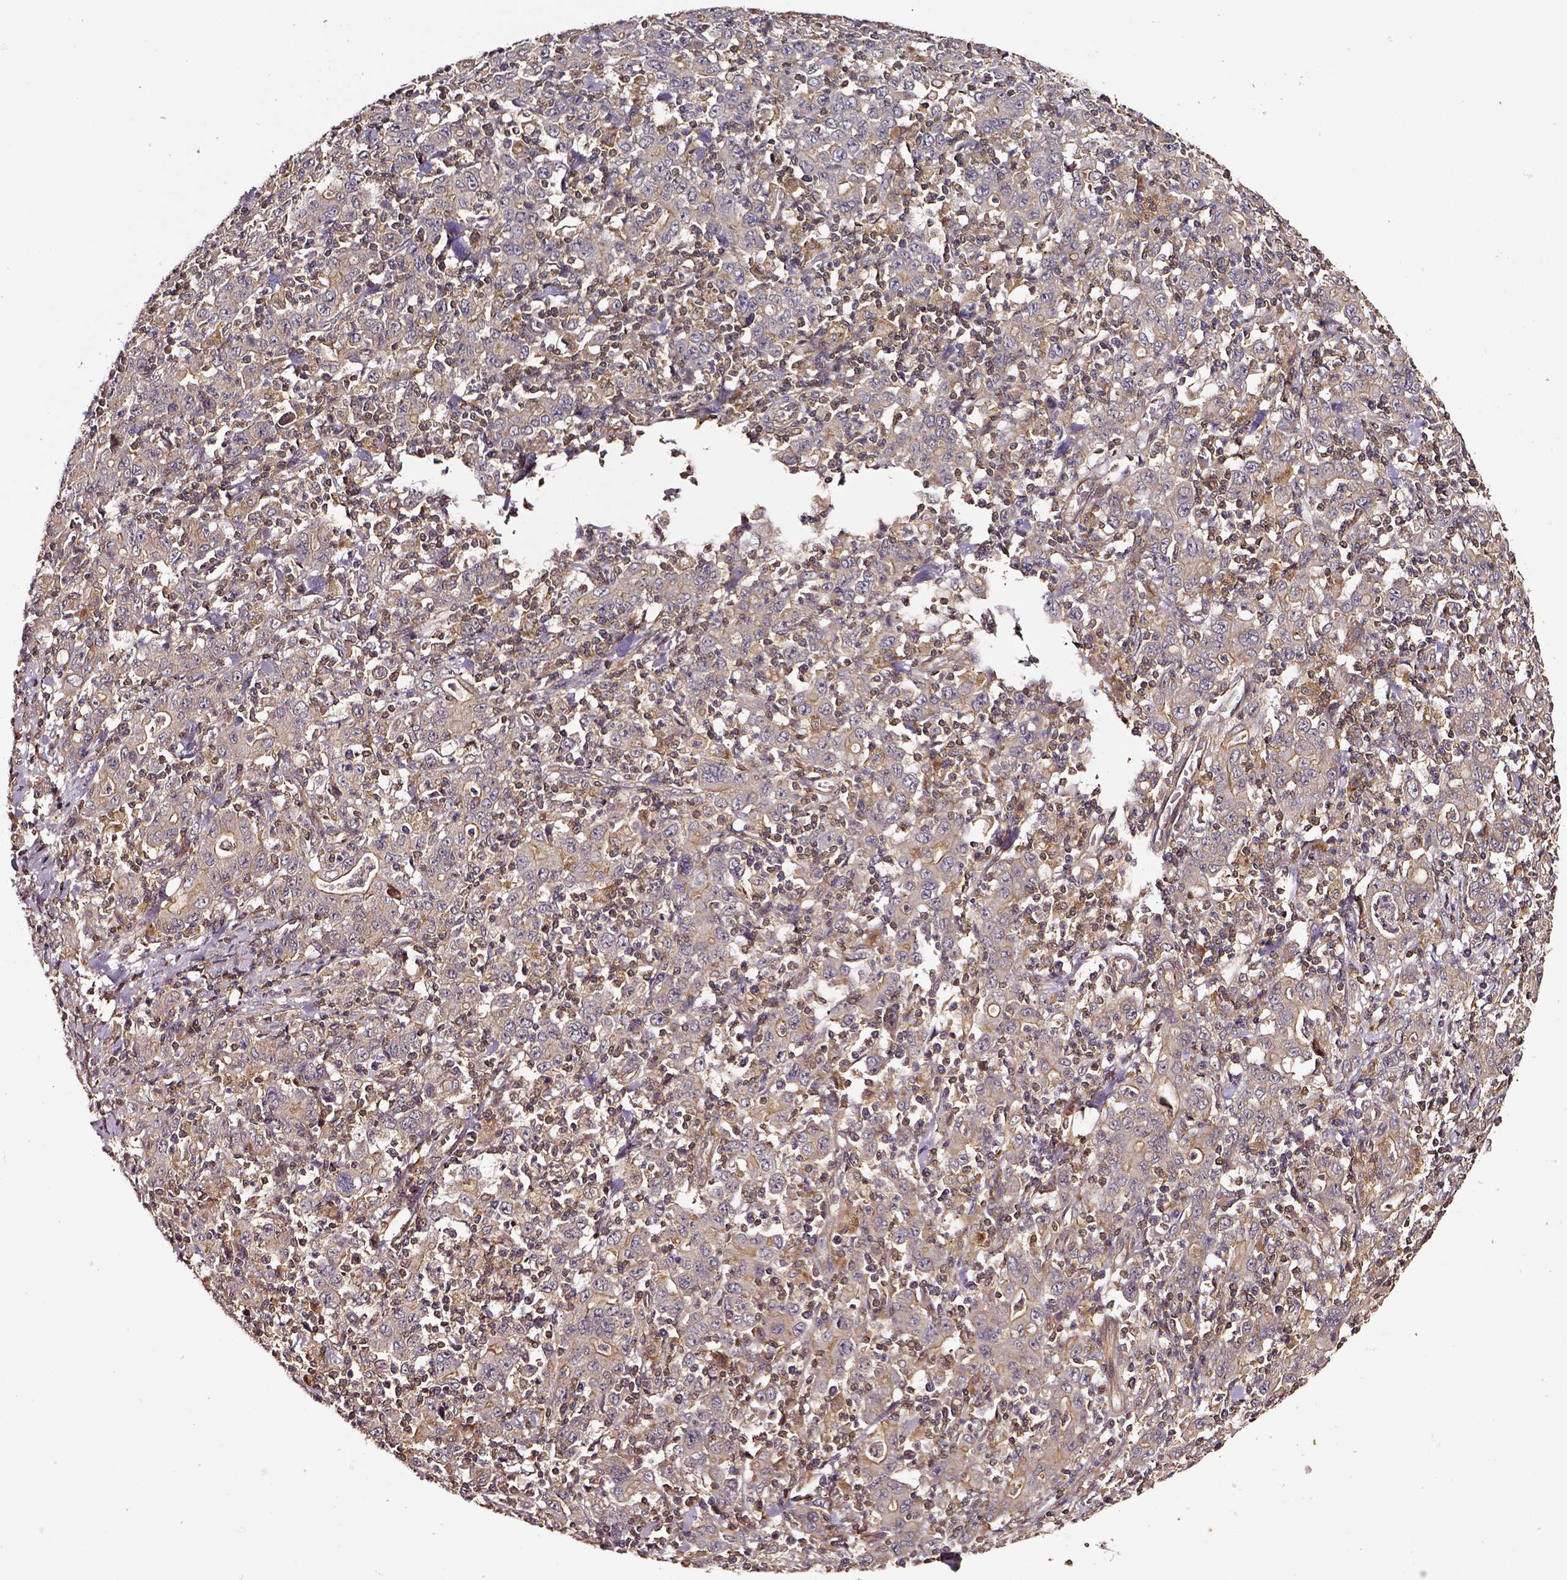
{"staining": {"intensity": "weak", "quantity": ">75%", "location": "cytoplasmic/membranous"}, "tissue": "stomach cancer", "cell_type": "Tumor cells", "image_type": "cancer", "snomed": [{"axis": "morphology", "description": "Adenocarcinoma, NOS"}, {"axis": "topography", "description": "Stomach, upper"}], "caption": "Brown immunohistochemical staining in stomach cancer demonstrates weak cytoplasmic/membranous expression in about >75% of tumor cells. Nuclei are stained in blue.", "gene": "RASSF5", "patient": {"sex": "male", "age": 69}}